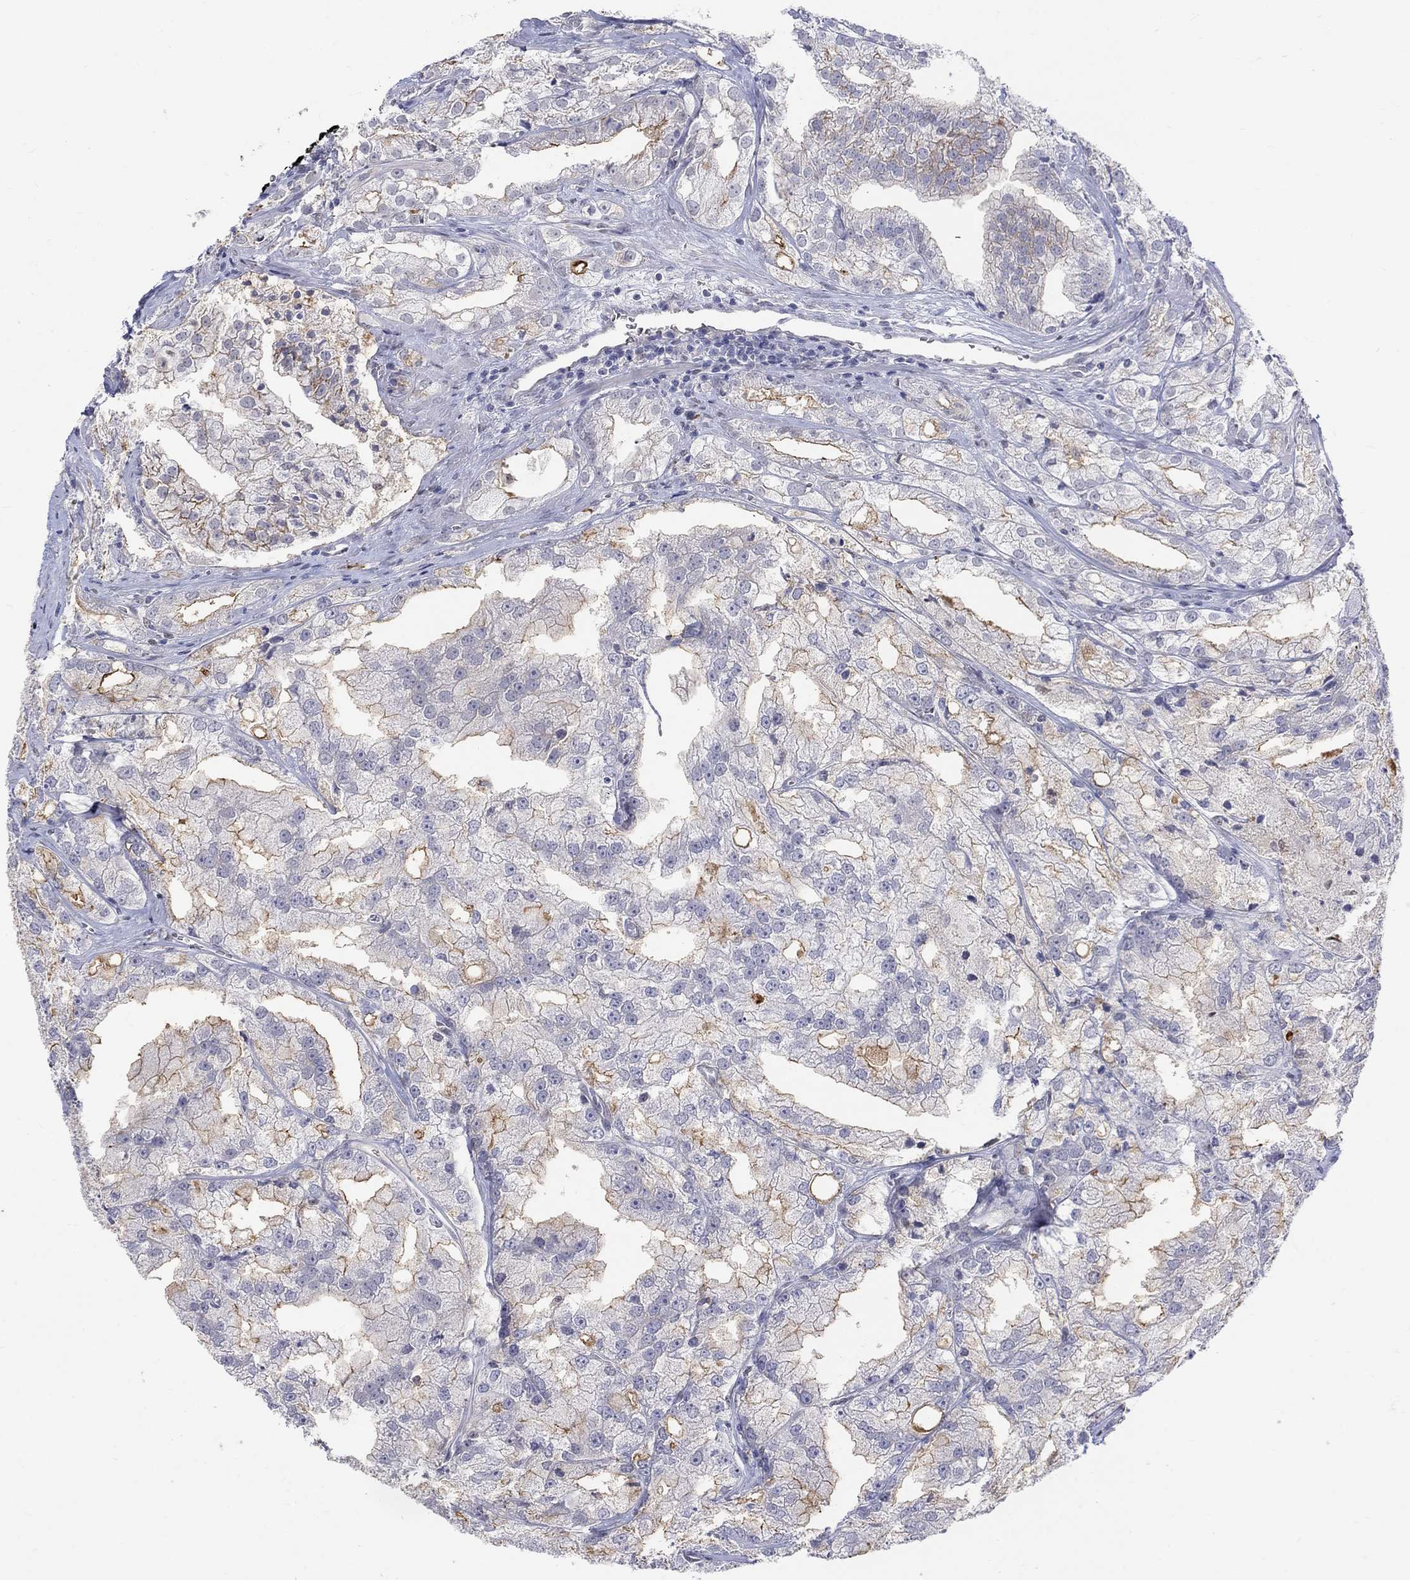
{"staining": {"intensity": "moderate", "quantity": "<25%", "location": "cytoplasmic/membranous"}, "tissue": "prostate cancer", "cell_type": "Tumor cells", "image_type": "cancer", "snomed": [{"axis": "morphology", "description": "Adenocarcinoma, NOS"}, {"axis": "topography", "description": "Prostate"}], "caption": "Tumor cells show moderate cytoplasmic/membranous positivity in approximately <25% of cells in prostate adenocarcinoma.", "gene": "EGFLAM", "patient": {"sex": "male", "age": 70}}